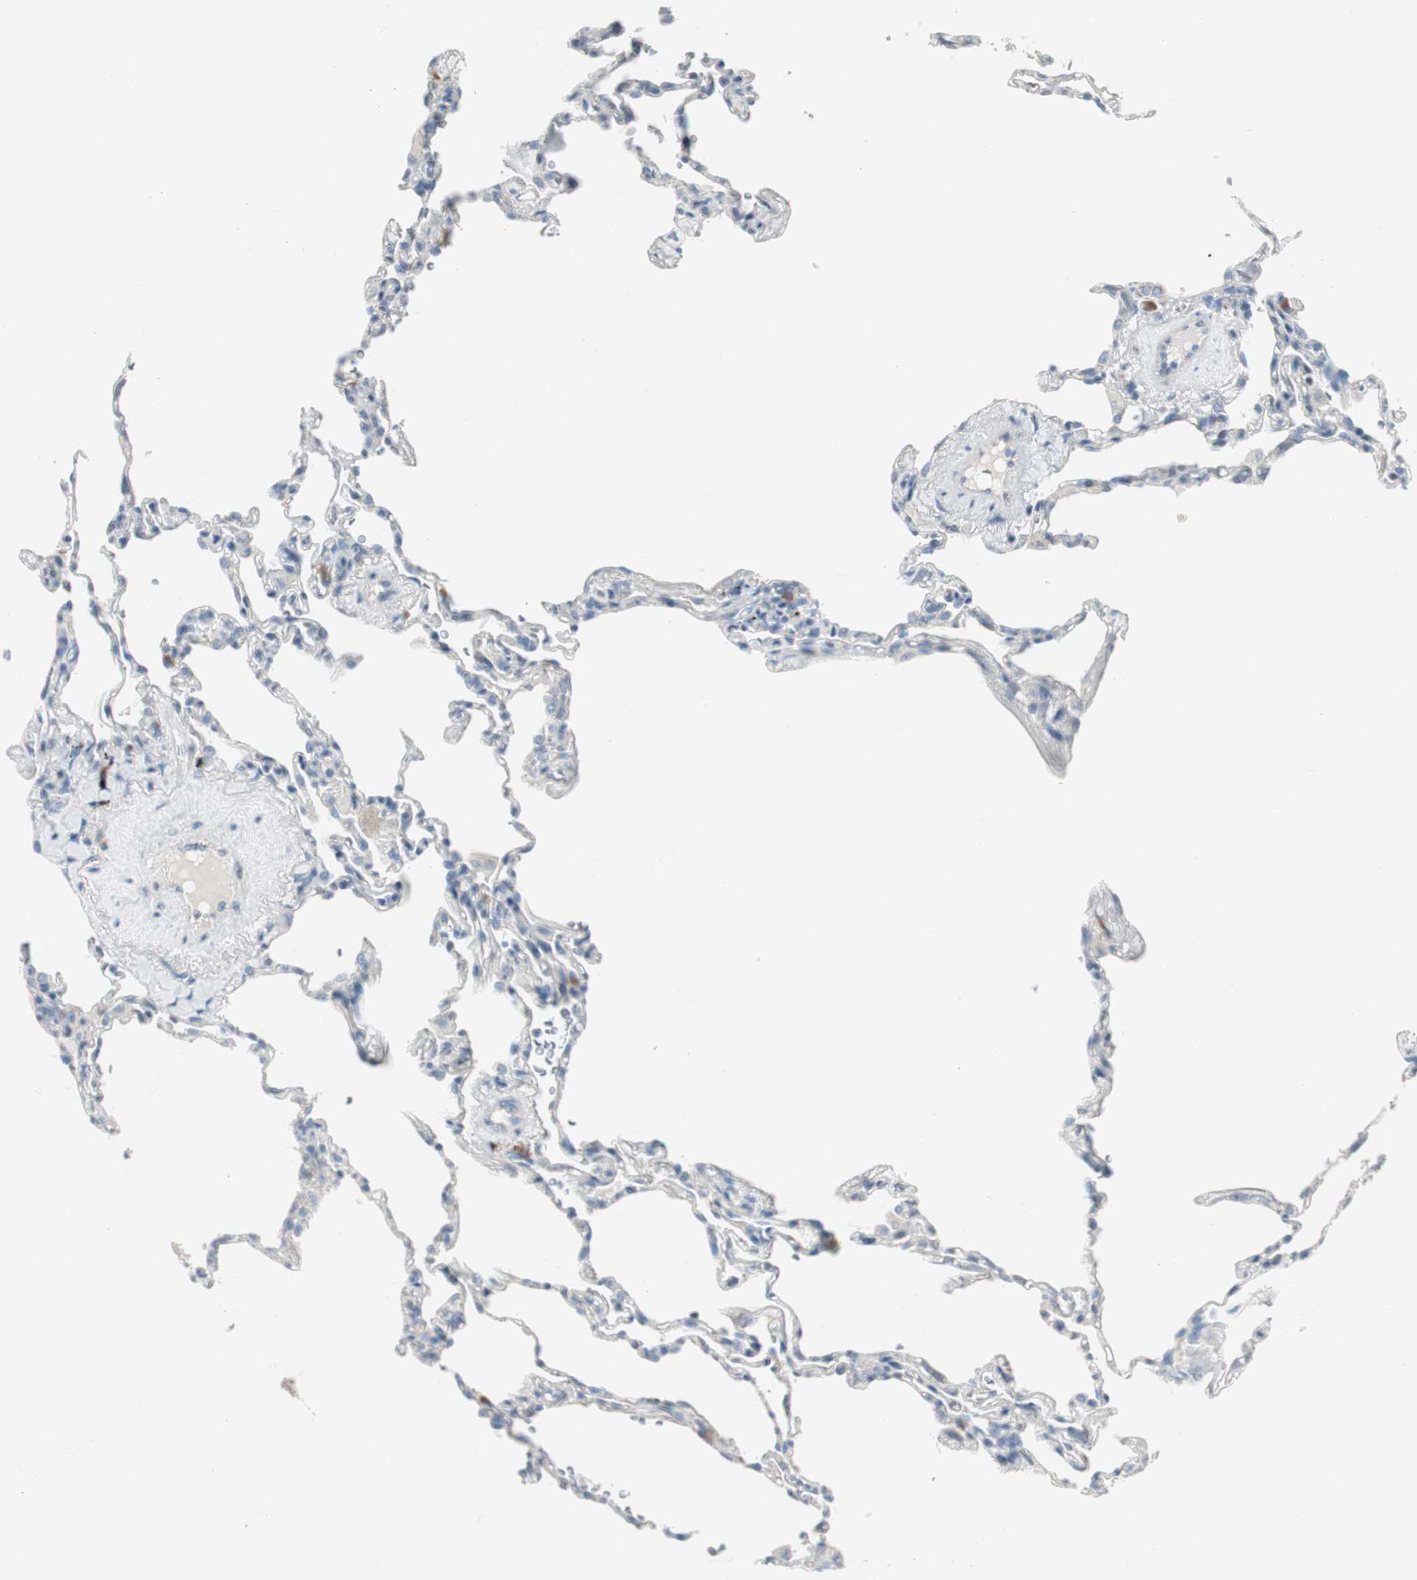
{"staining": {"intensity": "negative", "quantity": "none", "location": "none"}, "tissue": "lung", "cell_type": "Alveolar cells", "image_type": "normal", "snomed": [{"axis": "morphology", "description": "Normal tissue, NOS"}, {"axis": "topography", "description": "Lung"}], "caption": "The micrograph reveals no significant expression in alveolar cells of lung.", "gene": "SPINK4", "patient": {"sex": "male", "age": 59}}